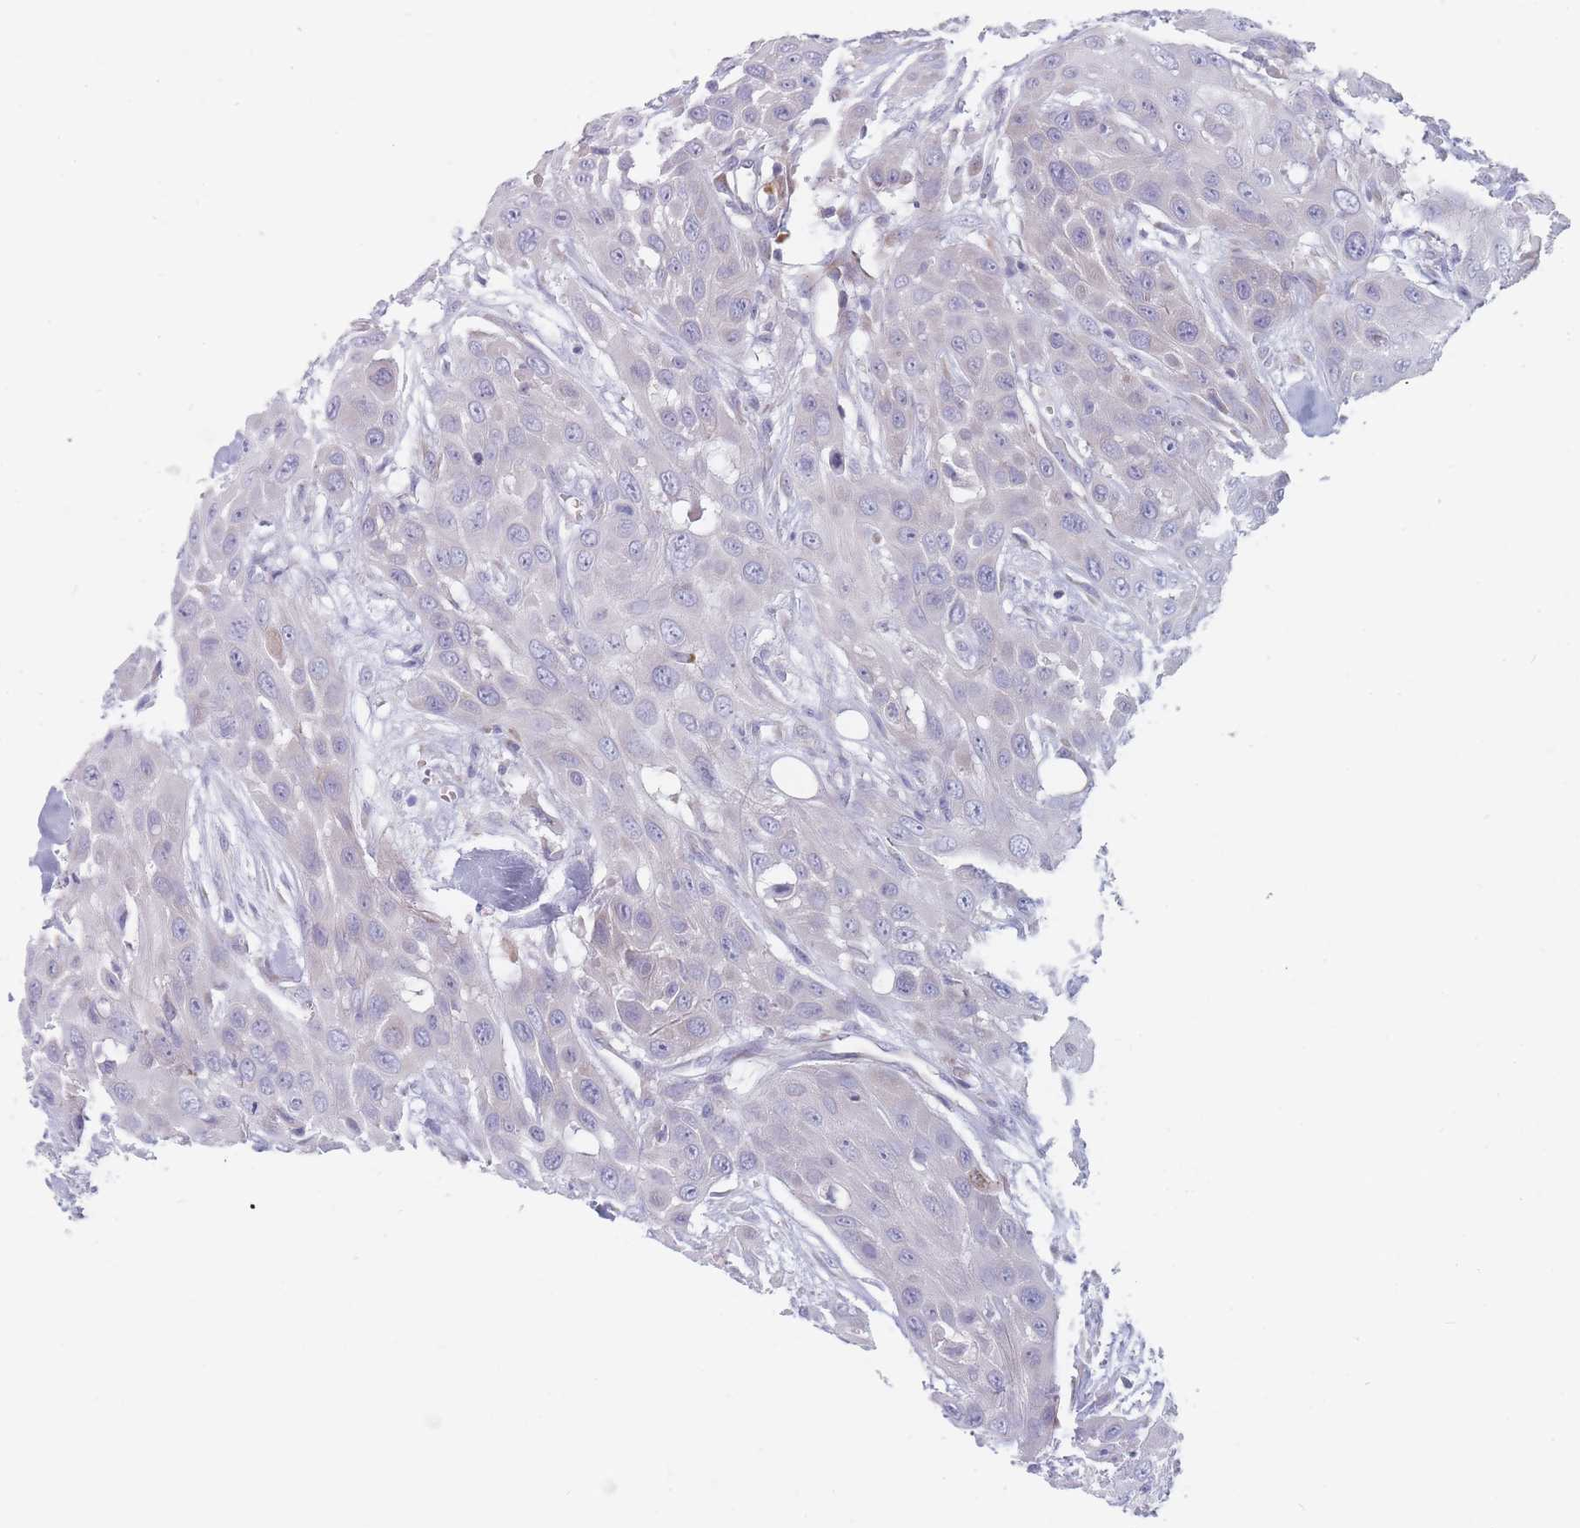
{"staining": {"intensity": "negative", "quantity": "none", "location": "none"}, "tissue": "head and neck cancer", "cell_type": "Tumor cells", "image_type": "cancer", "snomed": [{"axis": "morphology", "description": "Squamous cell carcinoma, NOS"}, {"axis": "topography", "description": "Head-Neck"}], "caption": "Human head and neck squamous cell carcinoma stained for a protein using immunohistochemistry shows no staining in tumor cells.", "gene": "SPATS1", "patient": {"sex": "male", "age": 81}}